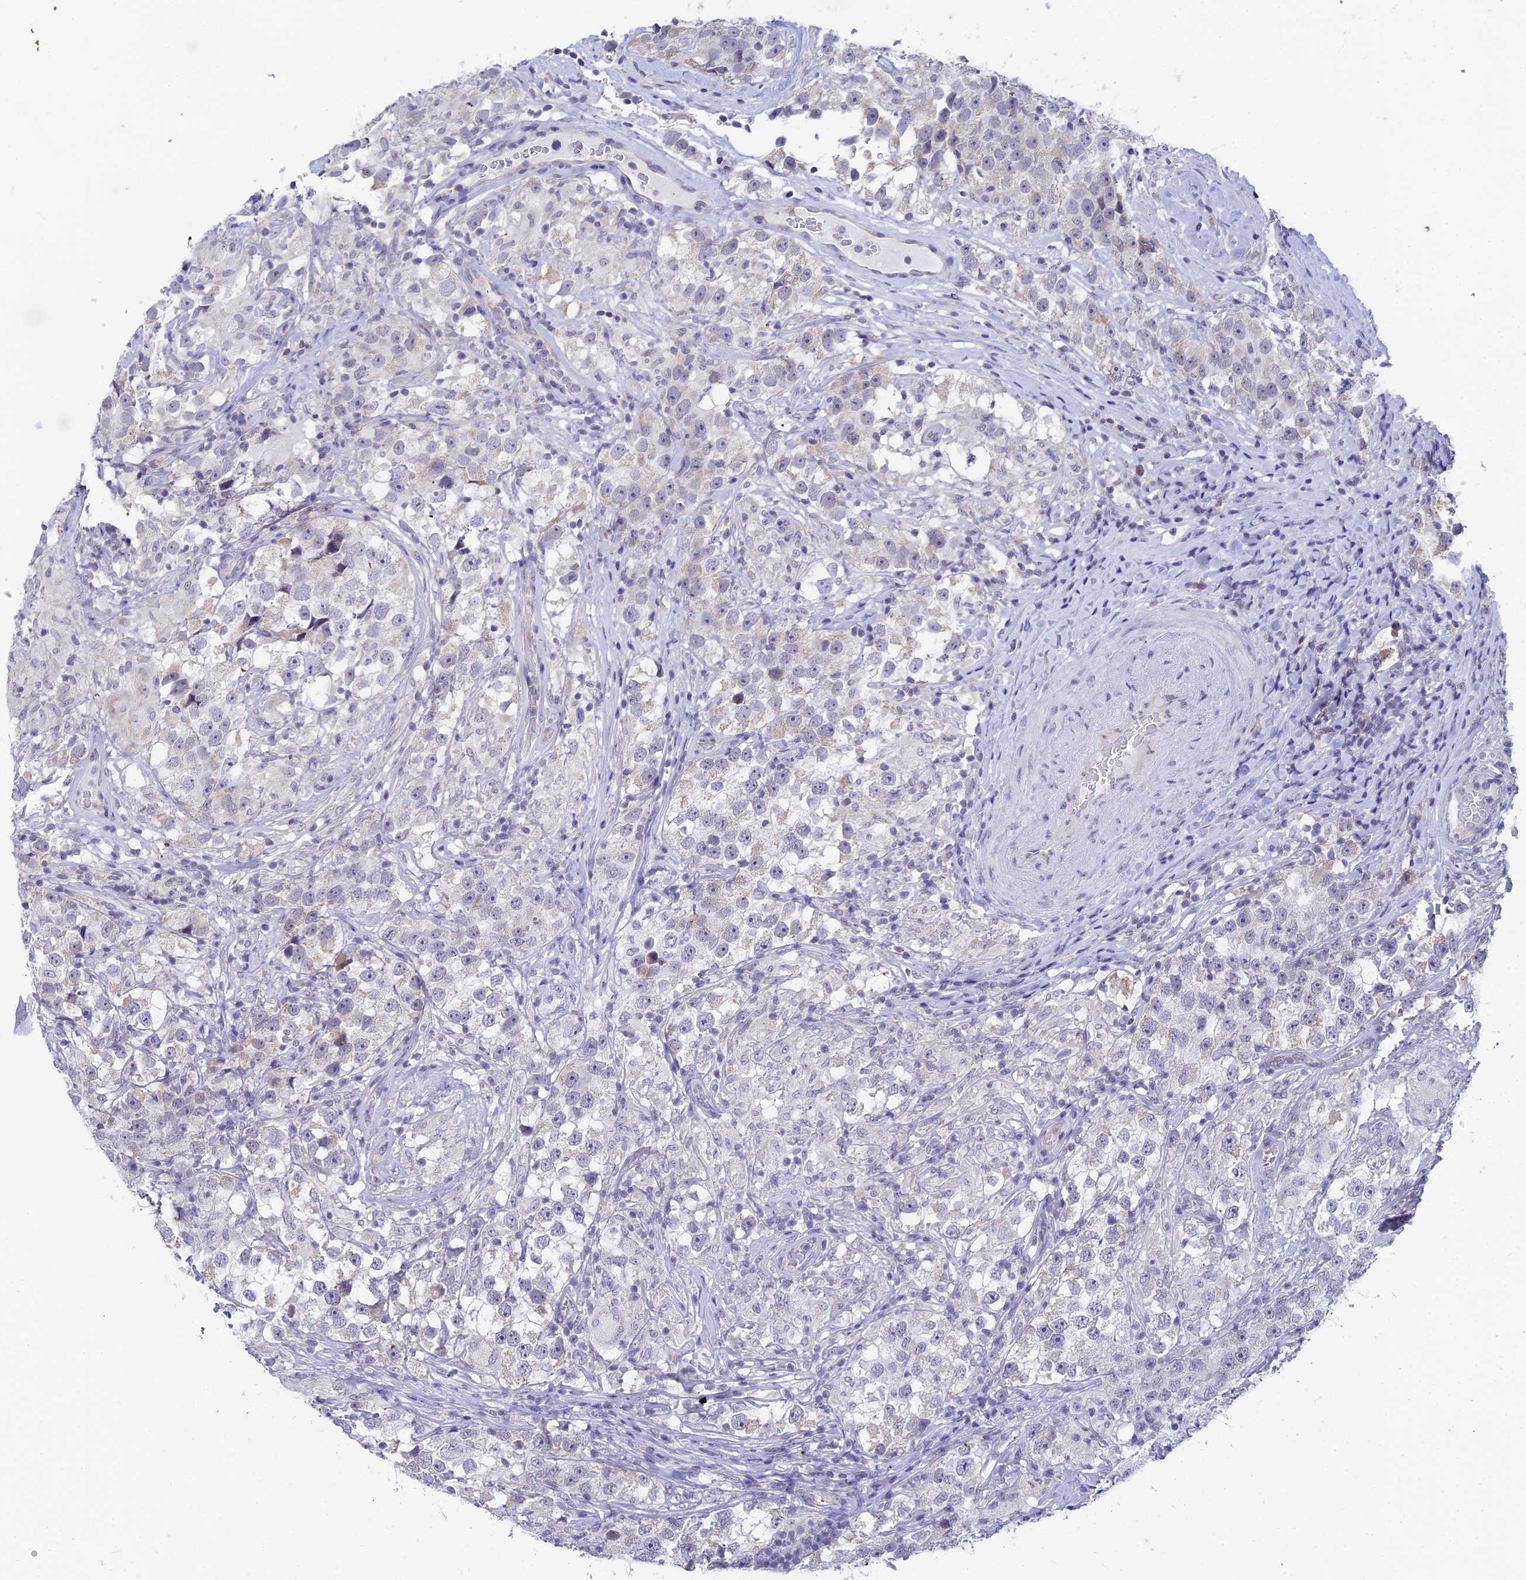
{"staining": {"intensity": "negative", "quantity": "none", "location": "none"}, "tissue": "testis cancer", "cell_type": "Tumor cells", "image_type": "cancer", "snomed": [{"axis": "morphology", "description": "Seminoma, NOS"}, {"axis": "topography", "description": "Testis"}], "caption": "Testis seminoma was stained to show a protein in brown. There is no significant positivity in tumor cells.", "gene": "EEF2KMT", "patient": {"sex": "male", "age": 46}}